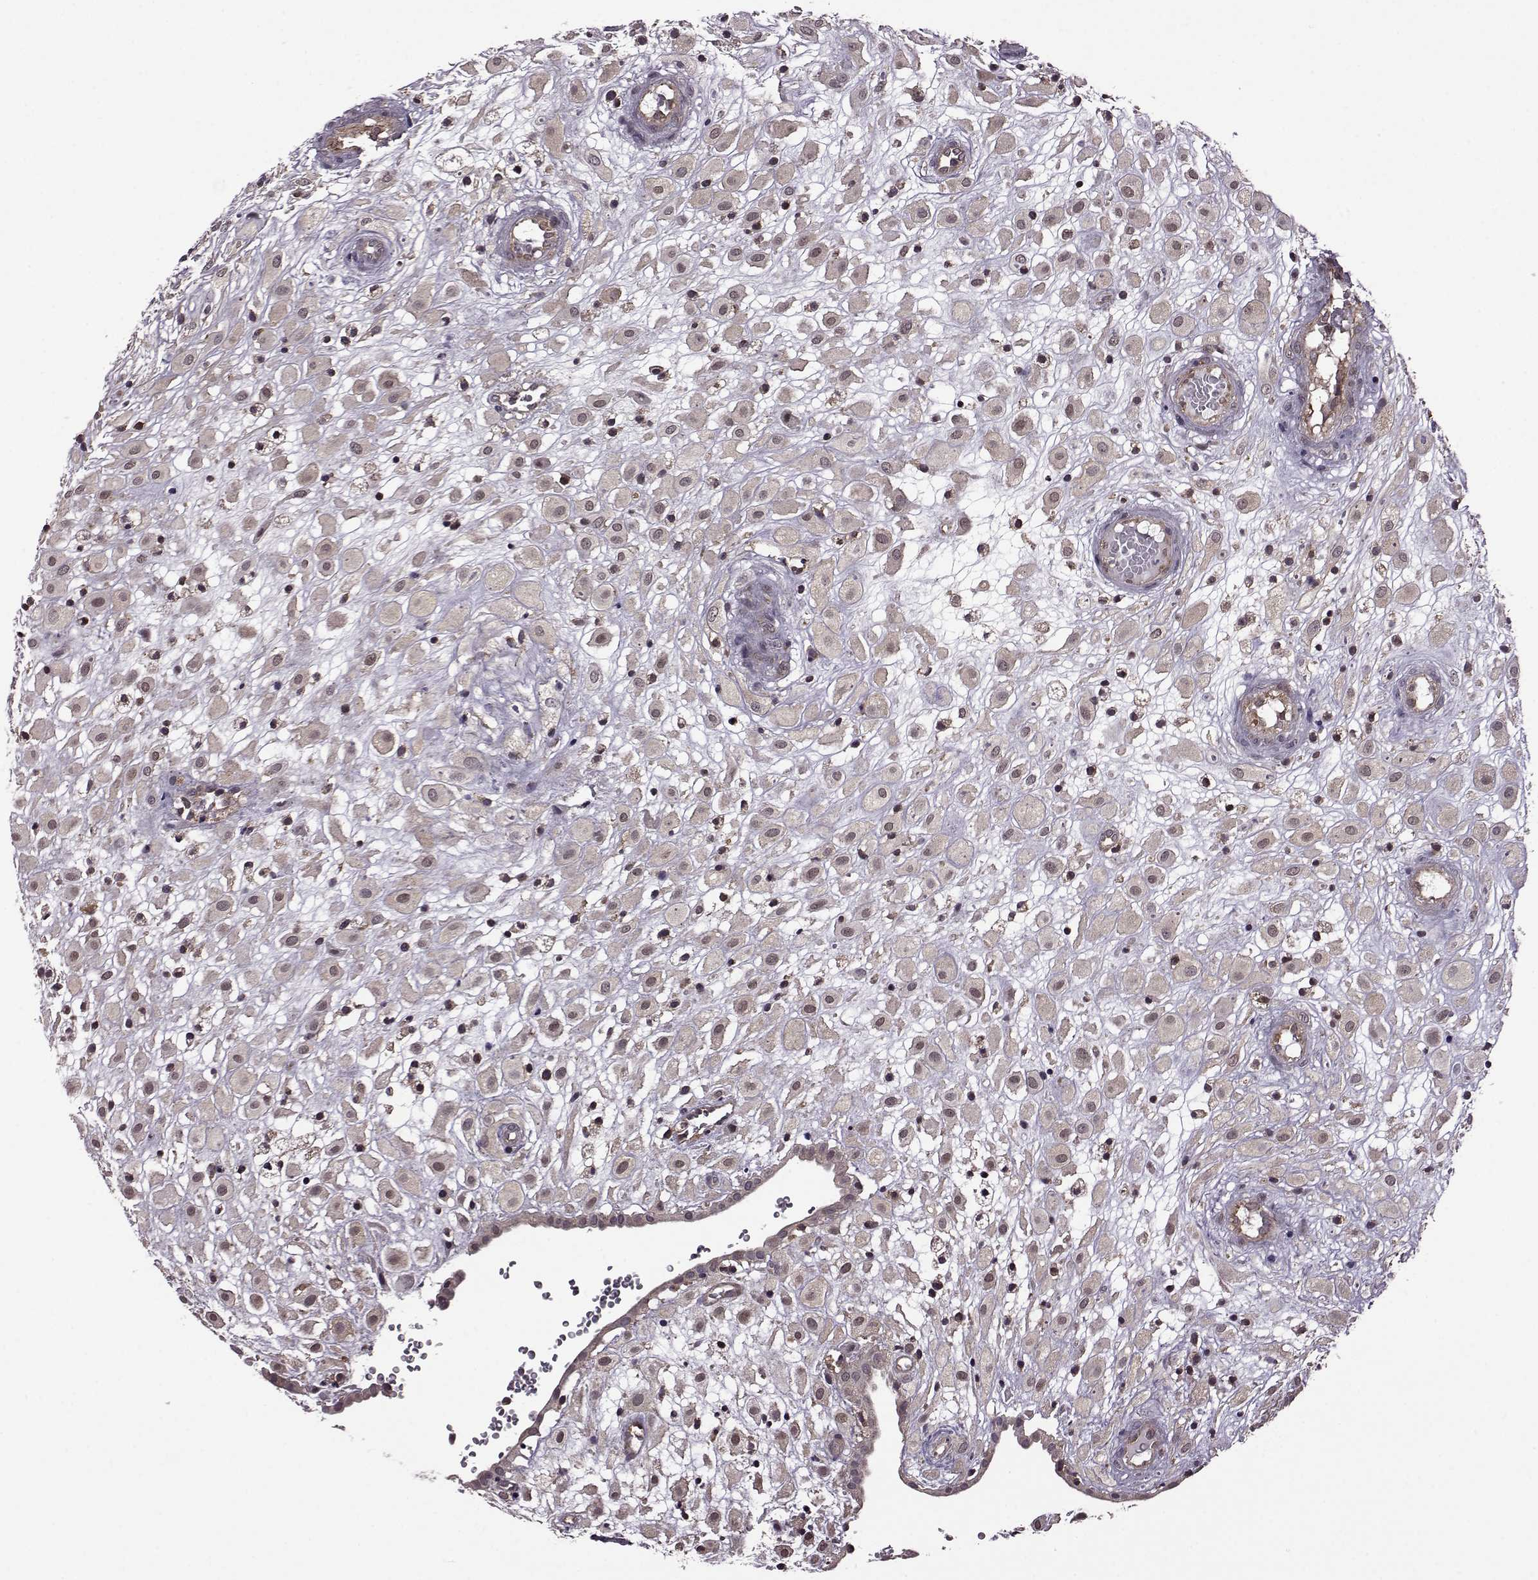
{"staining": {"intensity": "negative", "quantity": "none", "location": "none"}, "tissue": "placenta", "cell_type": "Decidual cells", "image_type": "normal", "snomed": [{"axis": "morphology", "description": "Normal tissue, NOS"}, {"axis": "topography", "description": "Placenta"}], "caption": "Immunohistochemical staining of unremarkable human placenta exhibits no significant staining in decidual cells. Nuclei are stained in blue.", "gene": "URI1", "patient": {"sex": "female", "age": 24}}